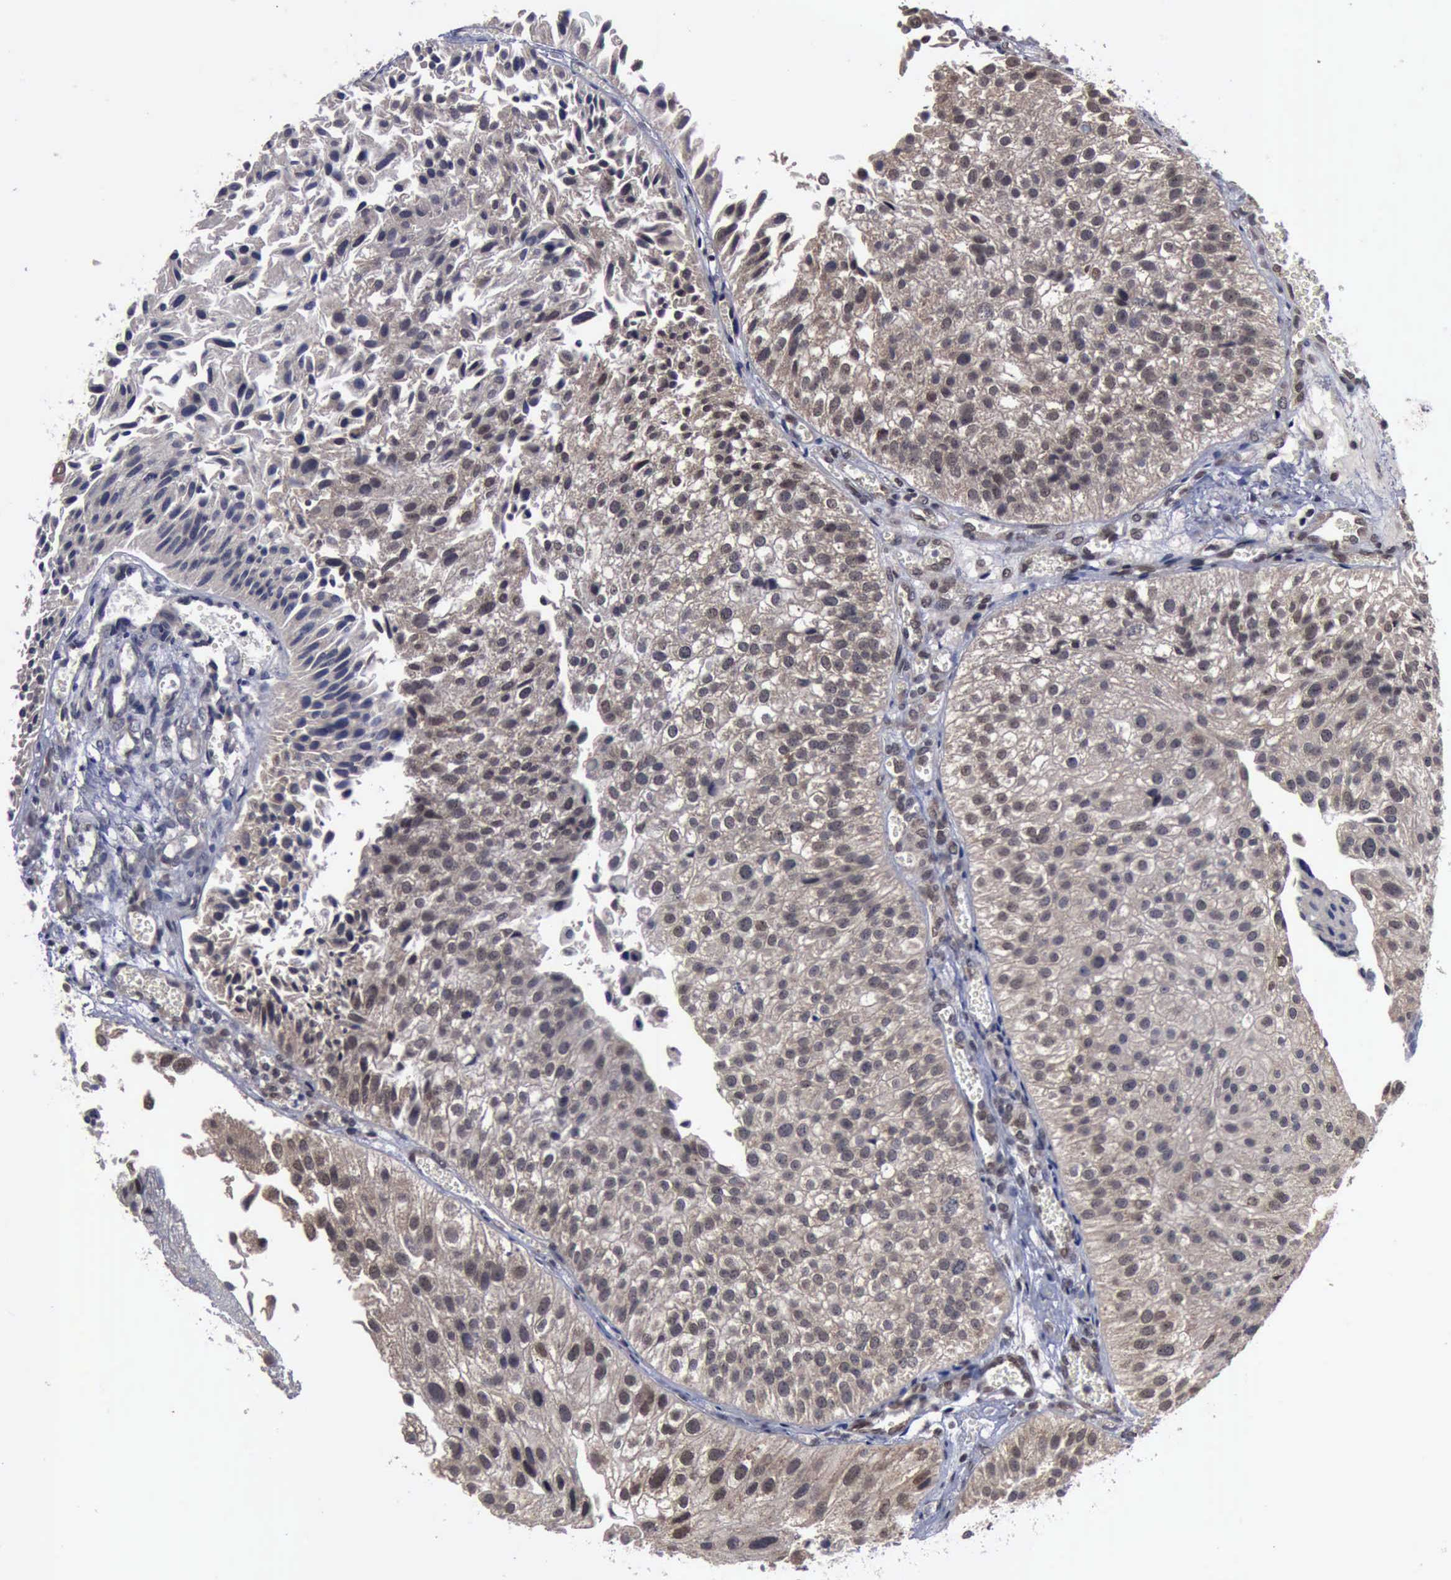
{"staining": {"intensity": "weak", "quantity": "25%-75%", "location": "nuclear"}, "tissue": "urothelial cancer", "cell_type": "Tumor cells", "image_type": "cancer", "snomed": [{"axis": "morphology", "description": "Urothelial carcinoma, Low grade"}, {"axis": "topography", "description": "Urinary bladder"}], "caption": "Immunohistochemistry (IHC) photomicrograph of neoplastic tissue: human urothelial carcinoma (low-grade) stained using IHC shows low levels of weak protein expression localized specifically in the nuclear of tumor cells, appearing as a nuclear brown color.", "gene": "RTCB", "patient": {"sex": "female", "age": 89}}